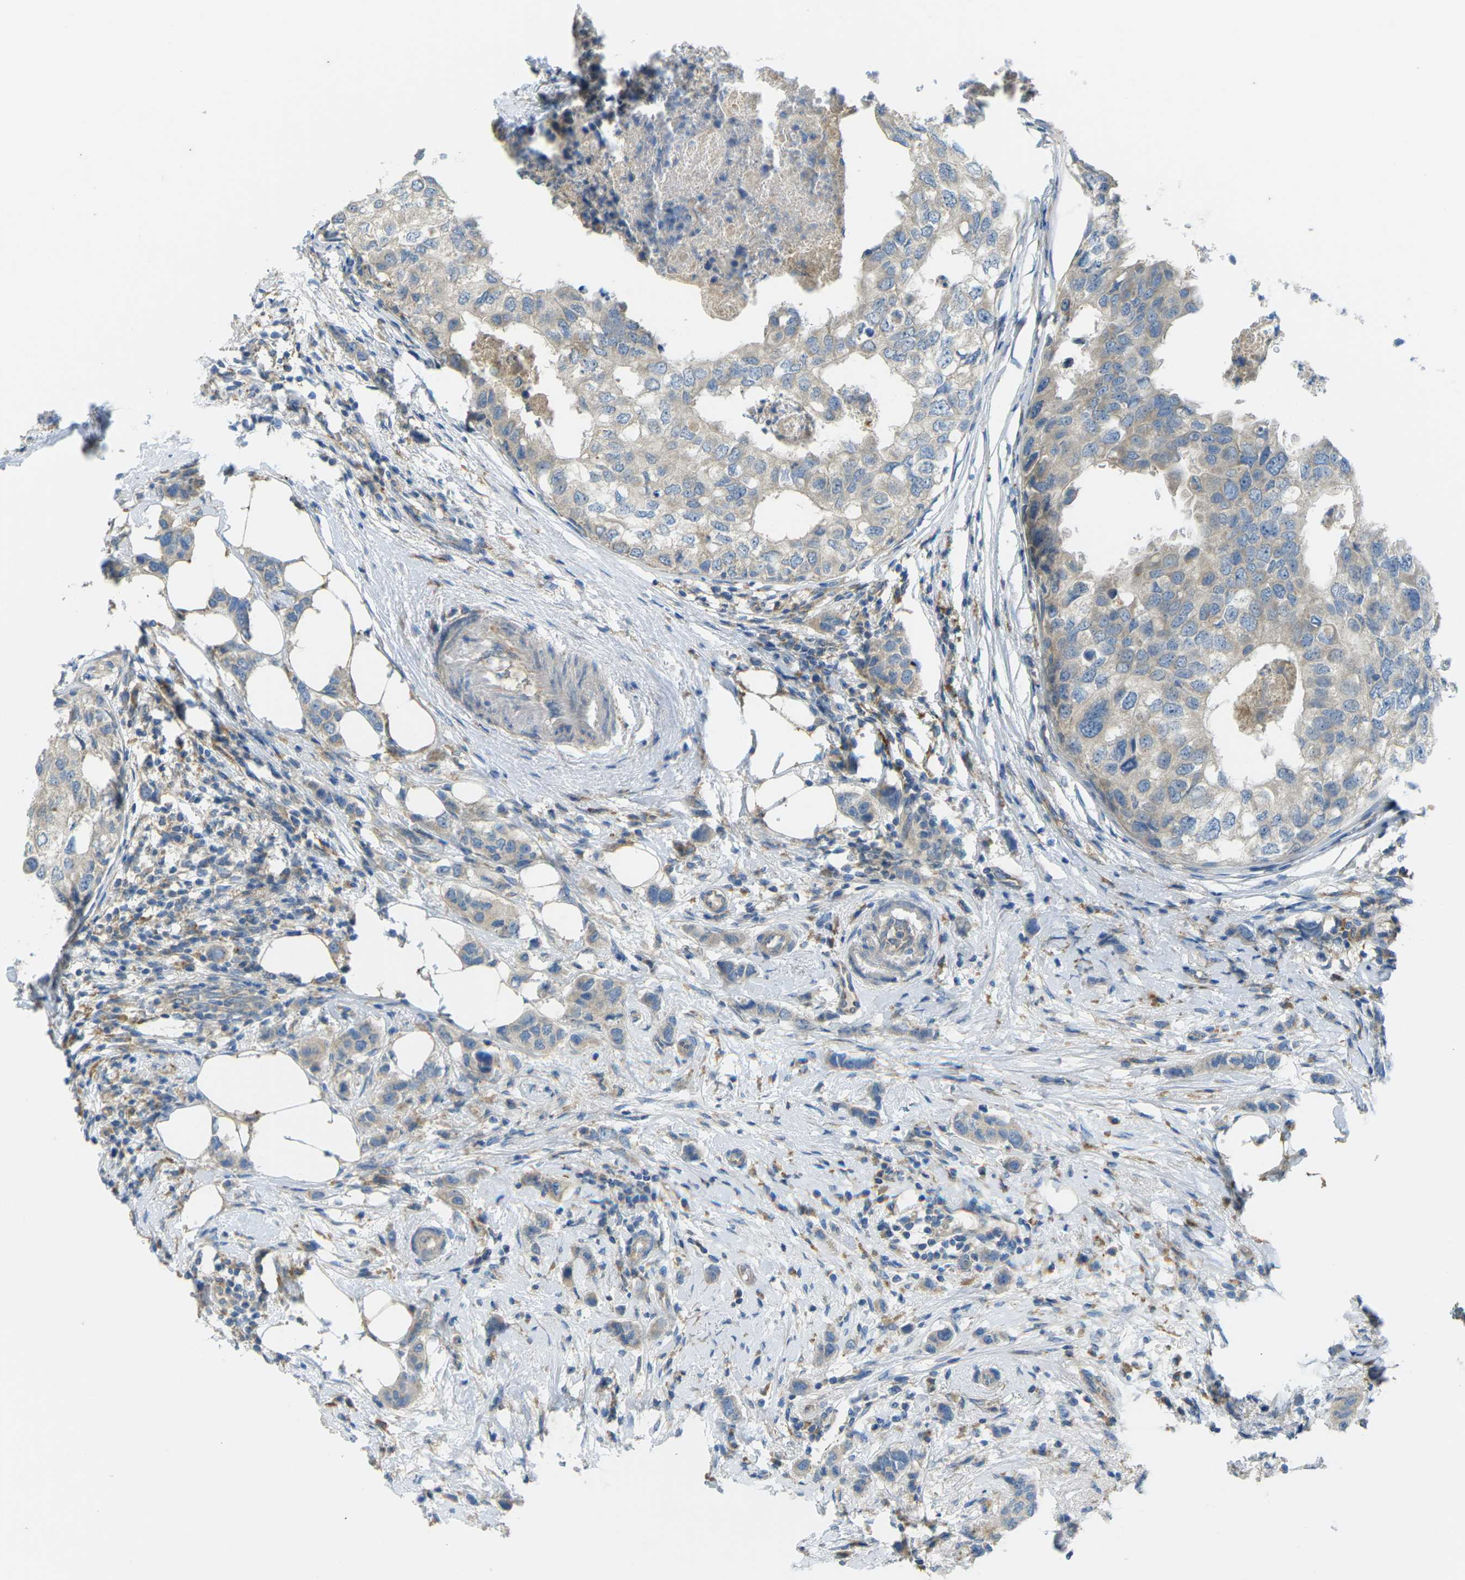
{"staining": {"intensity": "weak", "quantity": "25%-75%", "location": "cytoplasmic/membranous"}, "tissue": "breast cancer", "cell_type": "Tumor cells", "image_type": "cancer", "snomed": [{"axis": "morphology", "description": "Duct carcinoma"}, {"axis": "topography", "description": "Breast"}], "caption": "A low amount of weak cytoplasmic/membranous staining is present in about 25%-75% of tumor cells in invasive ductal carcinoma (breast) tissue.", "gene": "MYLK4", "patient": {"sex": "female", "age": 50}}